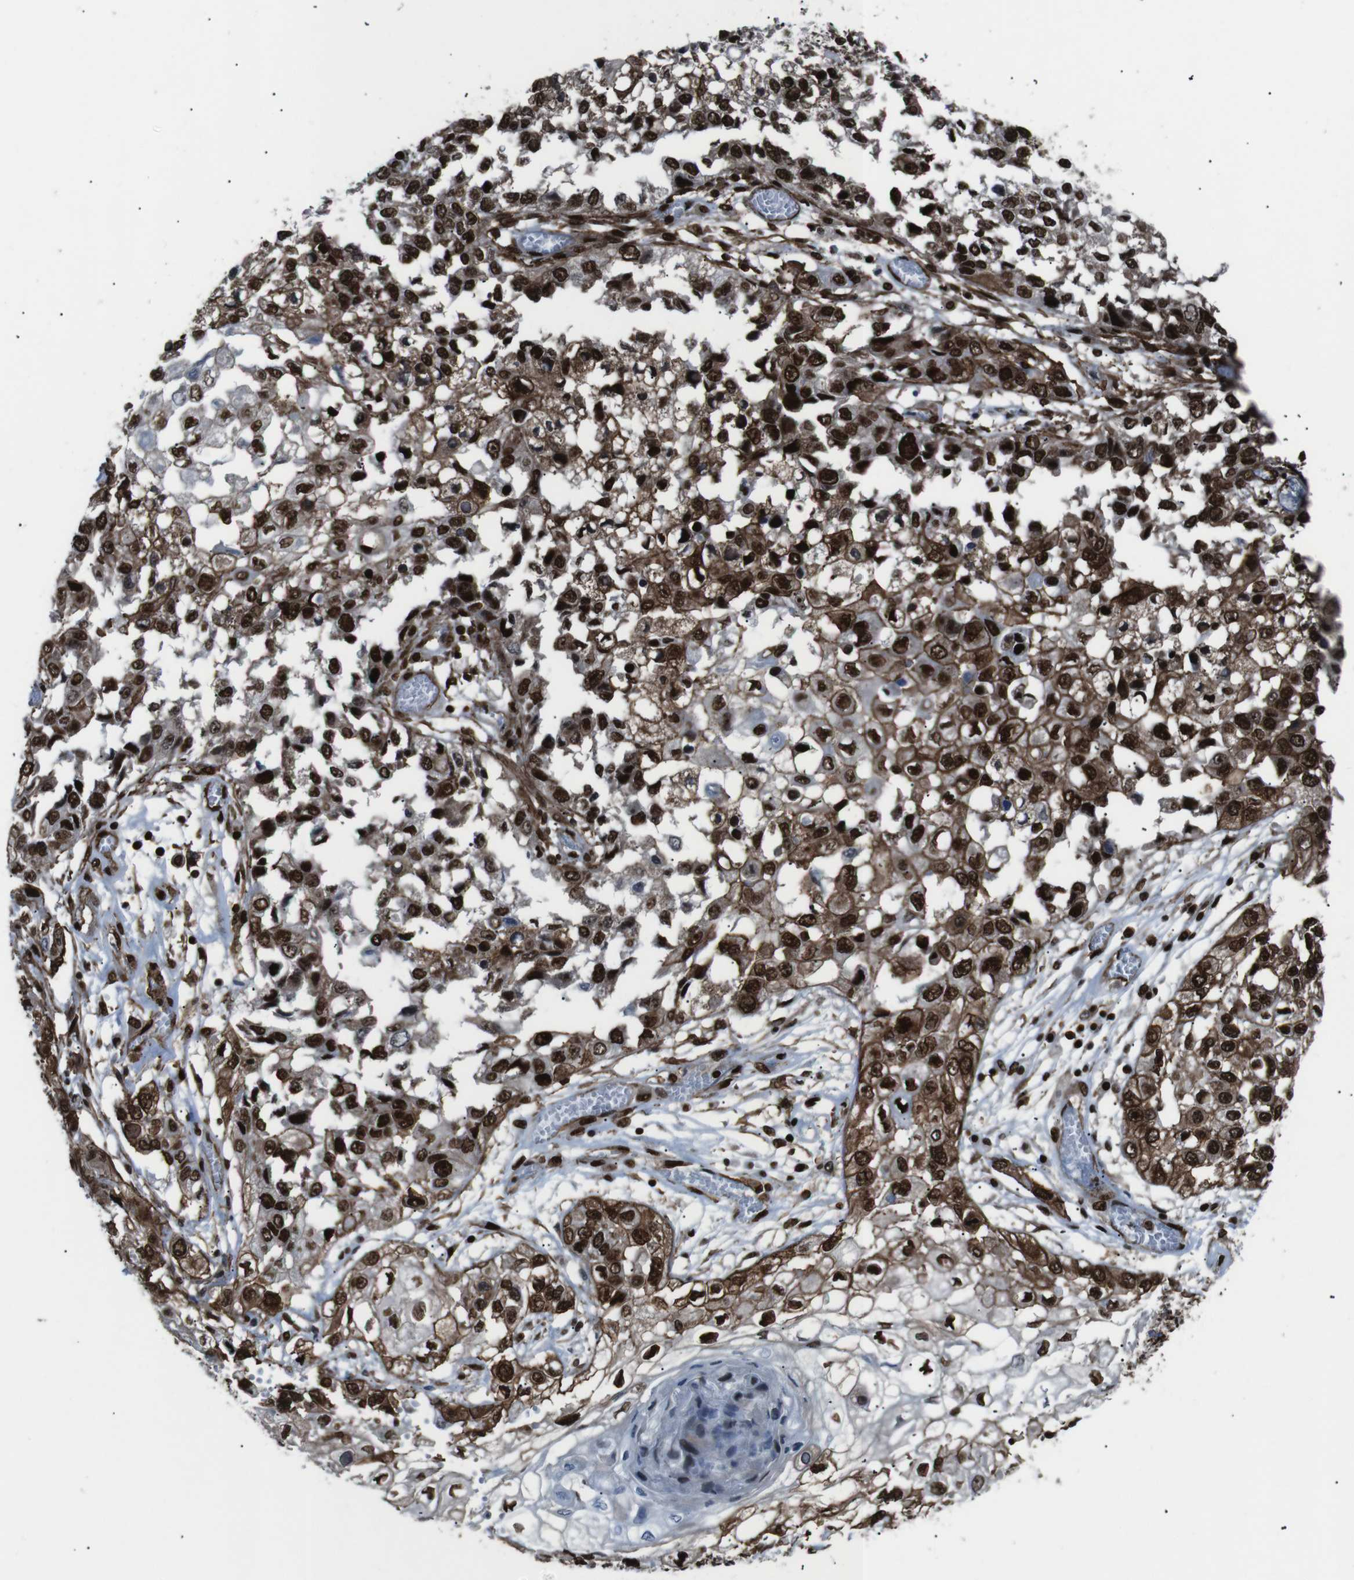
{"staining": {"intensity": "strong", "quantity": ">75%", "location": "cytoplasmic/membranous,nuclear"}, "tissue": "lung cancer", "cell_type": "Tumor cells", "image_type": "cancer", "snomed": [{"axis": "morphology", "description": "Squamous cell carcinoma, NOS"}, {"axis": "topography", "description": "Lung"}], "caption": "Protein positivity by IHC shows strong cytoplasmic/membranous and nuclear expression in about >75% of tumor cells in lung cancer. The protein is stained brown, and the nuclei are stained in blue (DAB IHC with brightfield microscopy, high magnification).", "gene": "HNRNPU", "patient": {"sex": "male", "age": 71}}